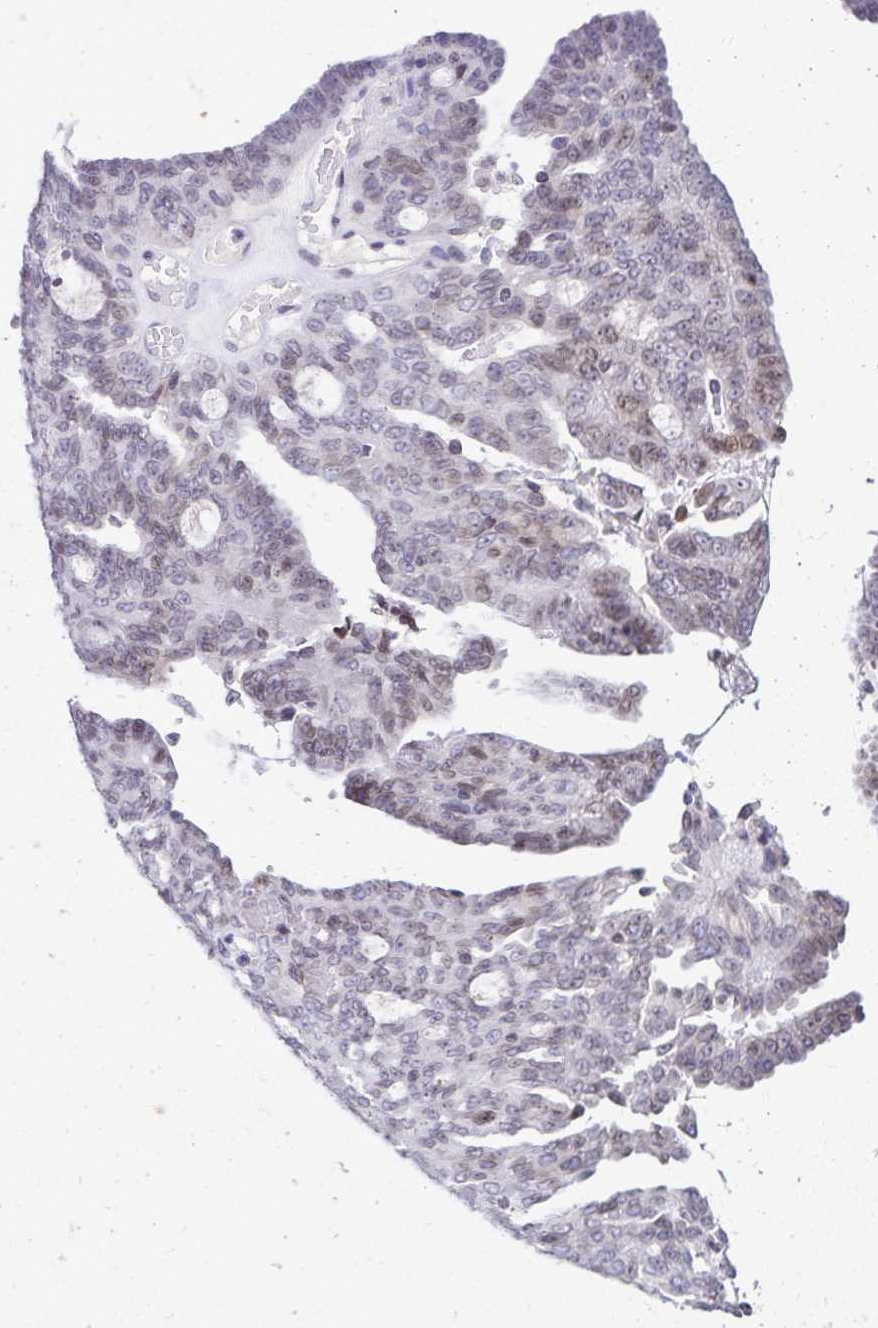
{"staining": {"intensity": "negative", "quantity": "none", "location": "none"}, "tissue": "ovarian cancer", "cell_type": "Tumor cells", "image_type": "cancer", "snomed": [{"axis": "morphology", "description": "Cystadenocarcinoma, serous, NOS"}, {"axis": "topography", "description": "Ovary"}], "caption": "Immunohistochemistry histopathology image of neoplastic tissue: serous cystadenocarcinoma (ovarian) stained with DAB (3,3'-diaminobenzidine) shows no significant protein positivity in tumor cells. (Brightfield microscopy of DAB (3,3'-diaminobenzidine) immunohistochemistry at high magnification).", "gene": "FAM166C", "patient": {"sex": "female", "age": 71}}